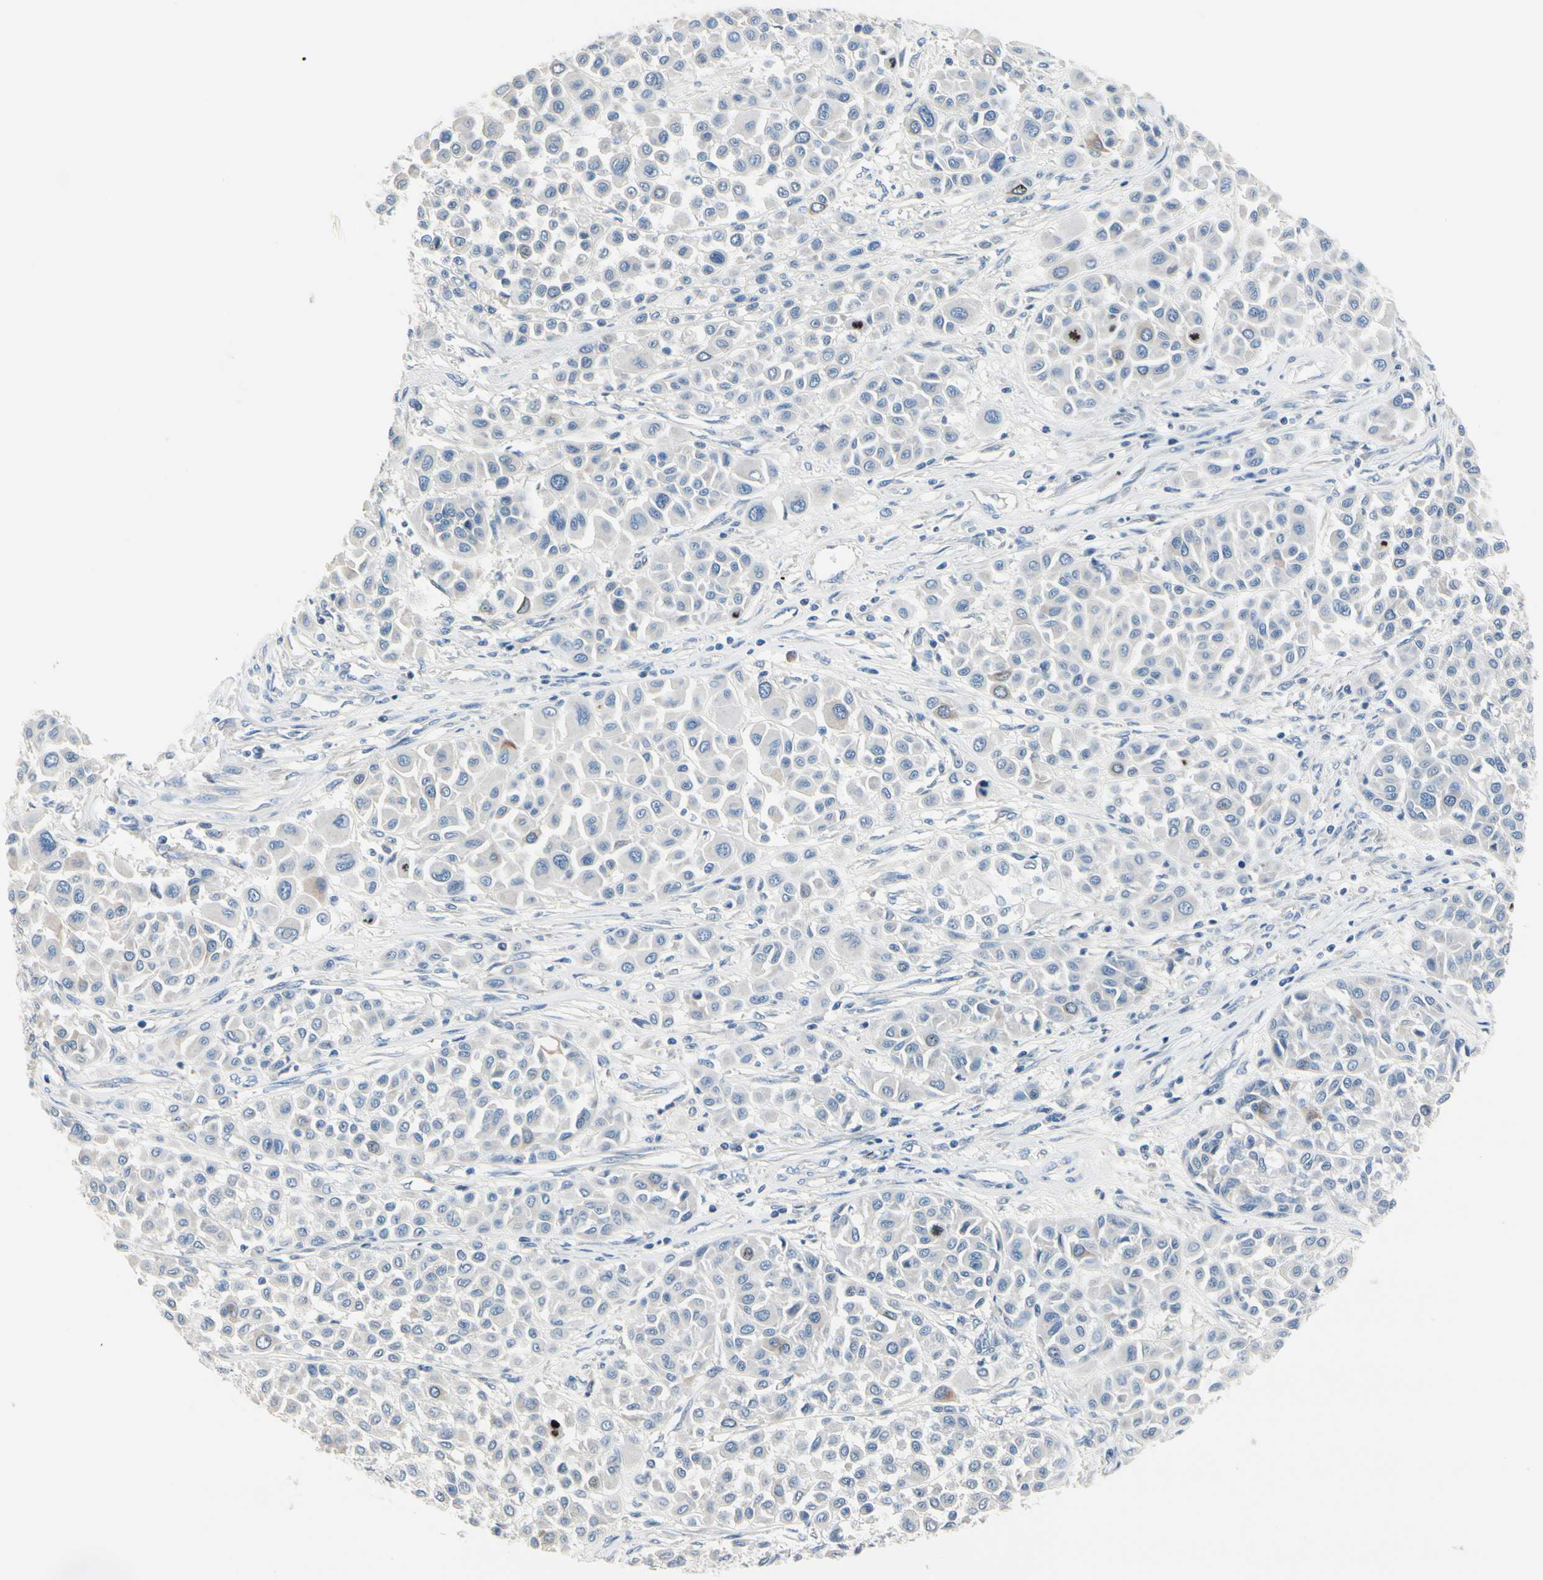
{"staining": {"intensity": "negative", "quantity": "none", "location": "none"}, "tissue": "melanoma", "cell_type": "Tumor cells", "image_type": "cancer", "snomed": [{"axis": "morphology", "description": "Malignant melanoma, Metastatic site"}, {"axis": "topography", "description": "Soft tissue"}], "caption": "Immunohistochemistry (IHC) micrograph of human melanoma stained for a protein (brown), which reveals no expression in tumor cells.", "gene": "CKAP2", "patient": {"sex": "male", "age": 41}}